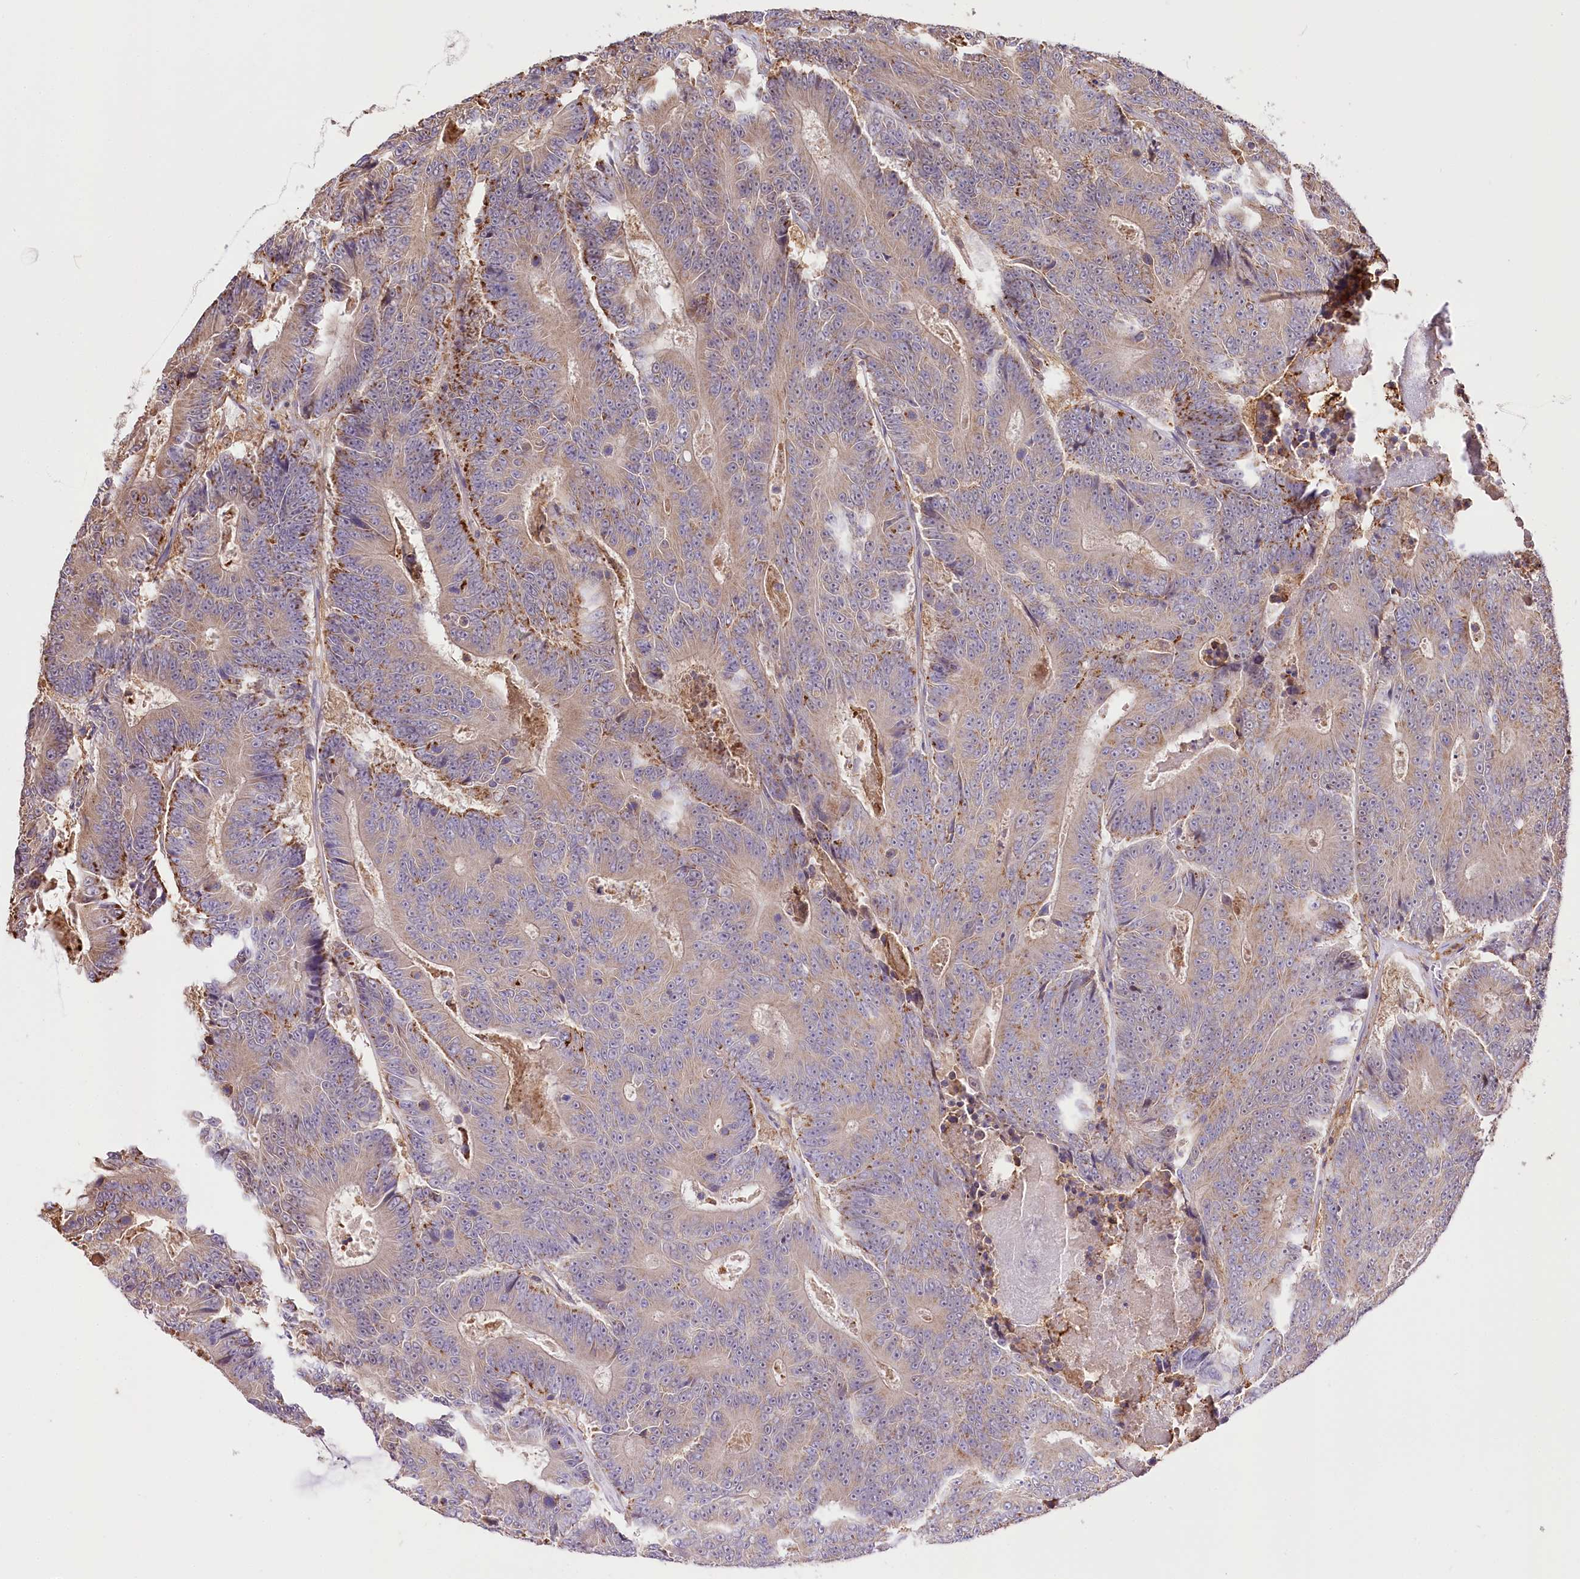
{"staining": {"intensity": "moderate", "quantity": "<25%", "location": "cytoplasmic/membranous"}, "tissue": "colorectal cancer", "cell_type": "Tumor cells", "image_type": "cancer", "snomed": [{"axis": "morphology", "description": "Adenocarcinoma, NOS"}, {"axis": "topography", "description": "Colon"}], "caption": "This is a photomicrograph of immunohistochemistry (IHC) staining of colorectal adenocarcinoma, which shows moderate staining in the cytoplasmic/membranous of tumor cells.", "gene": "UGP2", "patient": {"sex": "male", "age": 83}}